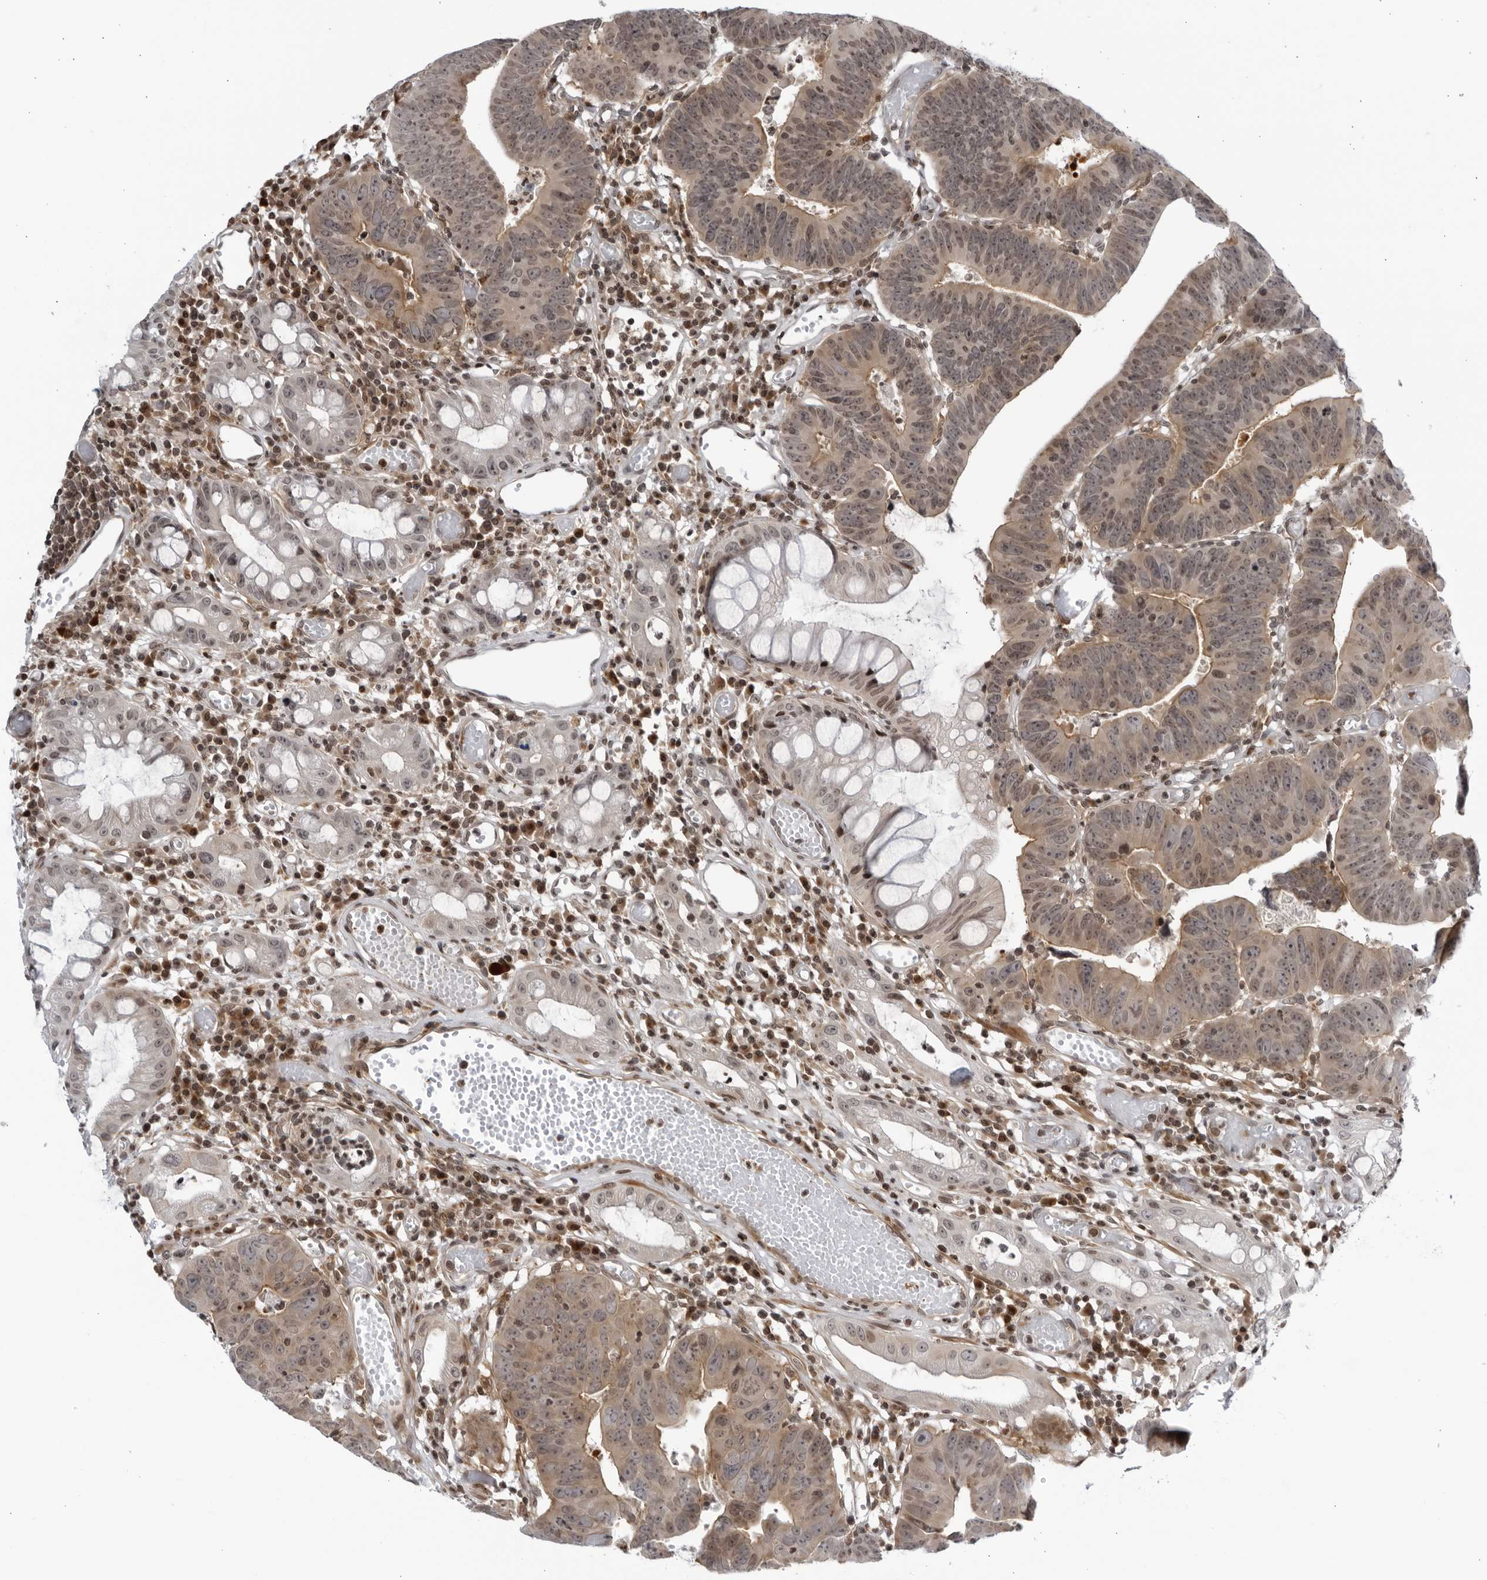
{"staining": {"intensity": "weak", "quantity": ">75%", "location": "cytoplasmic/membranous,nuclear"}, "tissue": "colorectal cancer", "cell_type": "Tumor cells", "image_type": "cancer", "snomed": [{"axis": "morphology", "description": "Adenocarcinoma, NOS"}, {"axis": "topography", "description": "Rectum"}], "caption": "Immunohistochemical staining of human colorectal cancer exhibits low levels of weak cytoplasmic/membranous and nuclear staining in approximately >75% of tumor cells.", "gene": "DTL", "patient": {"sex": "female", "age": 65}}